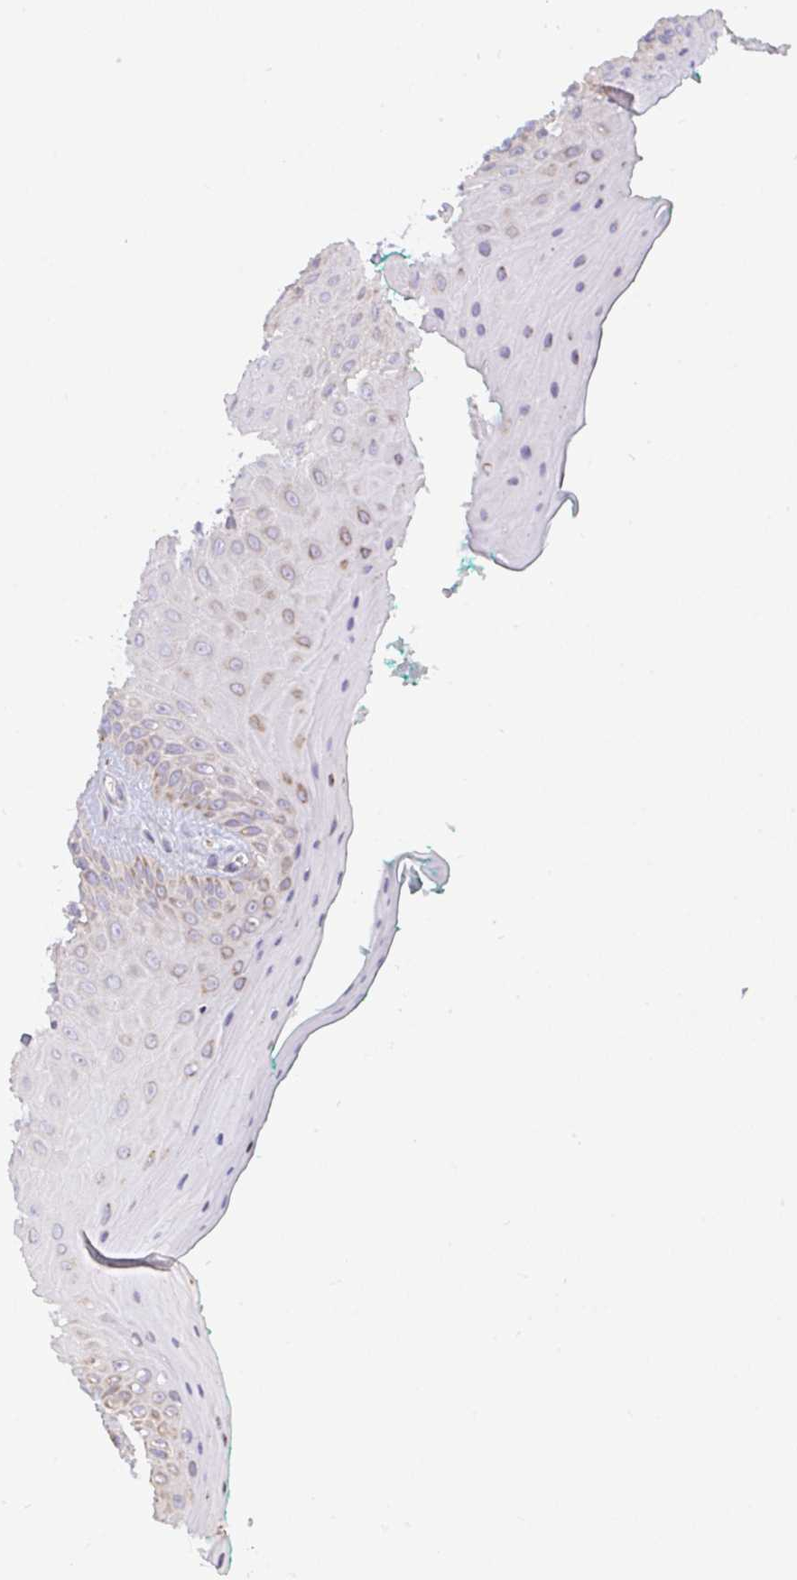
{"staining": {"intensity": "moderate", "quantity": "25%-75%", "location": "cytoplasmic/membranous"}, "tissue": "oral mucosa", "cell_type": "Squamous epithelial cells", "image_type": "normal", "snomed": [{"axis": "morphology", "description": "Normal tissue, NOS"}, {"axis": "topography", "description": "Oral tissue"}, {"axis": "topography", "description": "Tounge, NOS"}], "caption": "Immunohistochemical staining of unremarkable human oral mucosa reveals 25%-75% levels of moderate cytoplasmic/membranous protein positivity in about 25%-75% of squamous epithelial cells.", "gene": "MICOS10", "patient": {"sex": "female", "age": 62}}